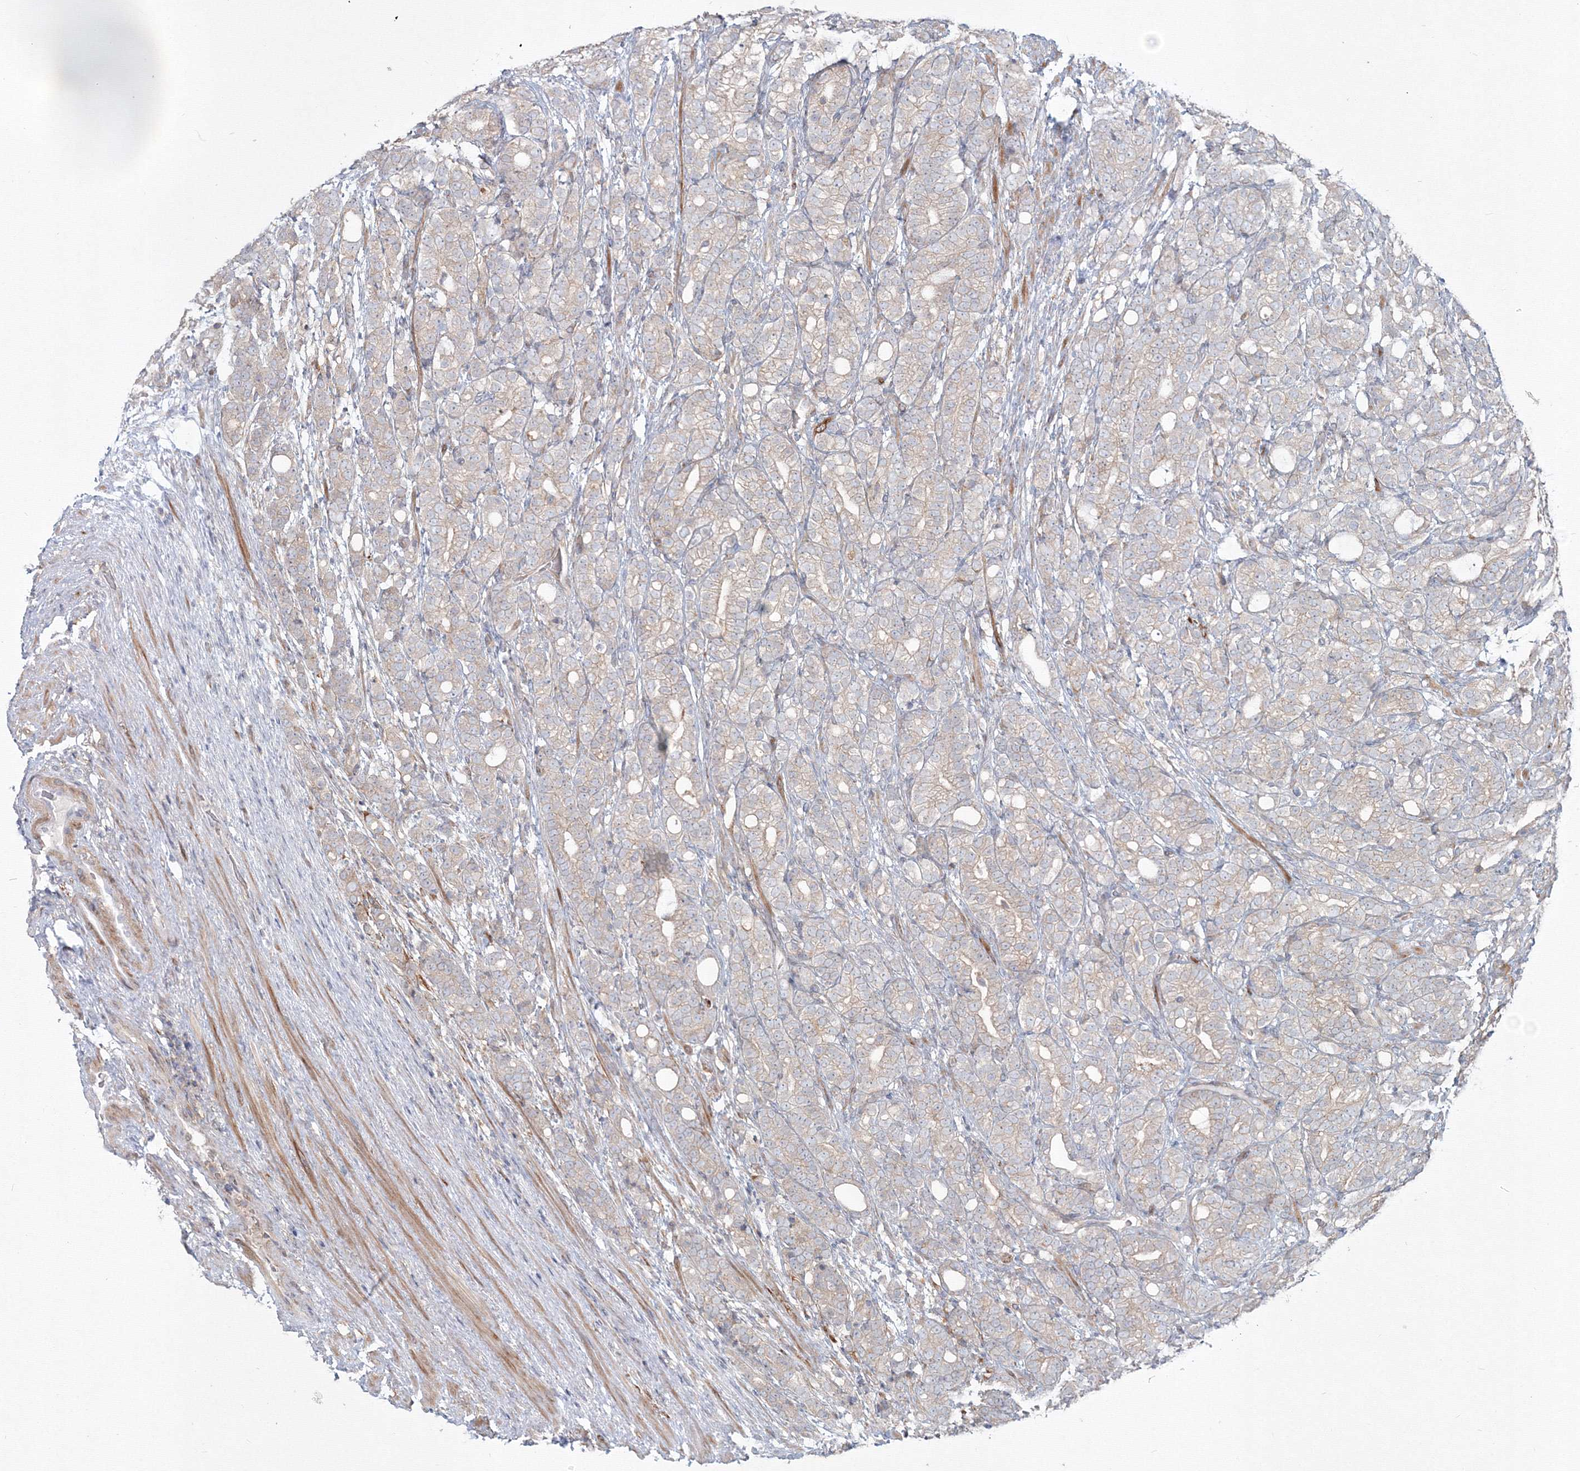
{"staining": {"intensity": "negative", "quantity": "none", "location": "none"}, "tissue": "prostate cancer", "cell_type": "Tumor cells", "image_type": "cancer", "snomed": [{"axis": "morphology", "description": "Adenocarcinoma, High grade"}, {"axis": "topography", "description": "Prostate"}], "caption": "Protein analysis of prostate cancer (high-grade adenocarcinoma) demonstrates no significant positivity in tumor cells.", "gene": "SH3PXD2A", "patient": {"sex": "male", "age": 57}}